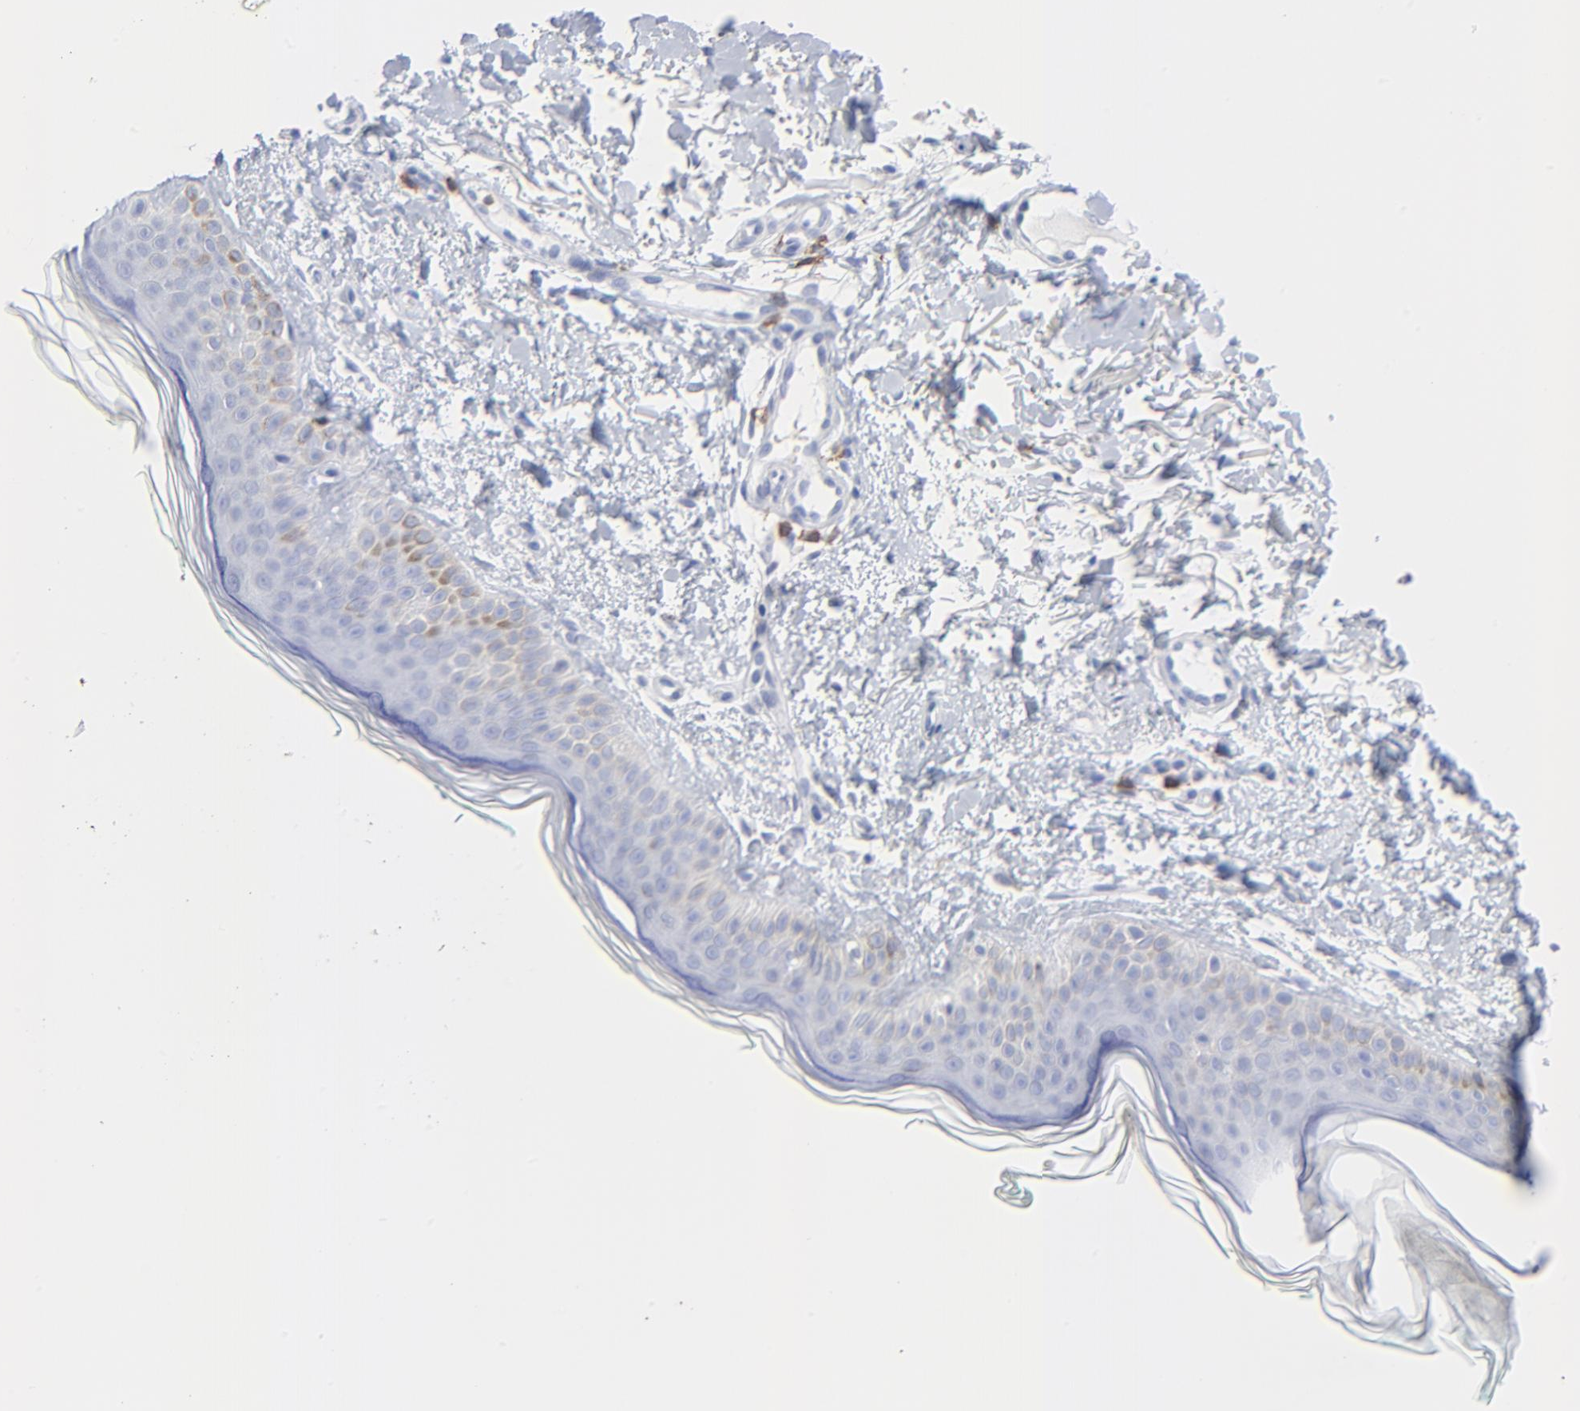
{"staining": {"intensity": "negative", "quantity": "none", "location": "none"}, "tissue": "skin", "cell_type": "Fibroblasts", "image_type": "normal", "snomed": [{"axis": "morphology", "description": "Normal tissue, NOS"}, {"axis": "topography", "description": "Skin"}], "caption": "Photomicrograph shows no significant protein staining in fibroblasts of benign skin. (DAB IHC visualized using brightfield microscopy, high magnification).", "gene": "LCK", "patient": {"sex": "male", "age": 71}}